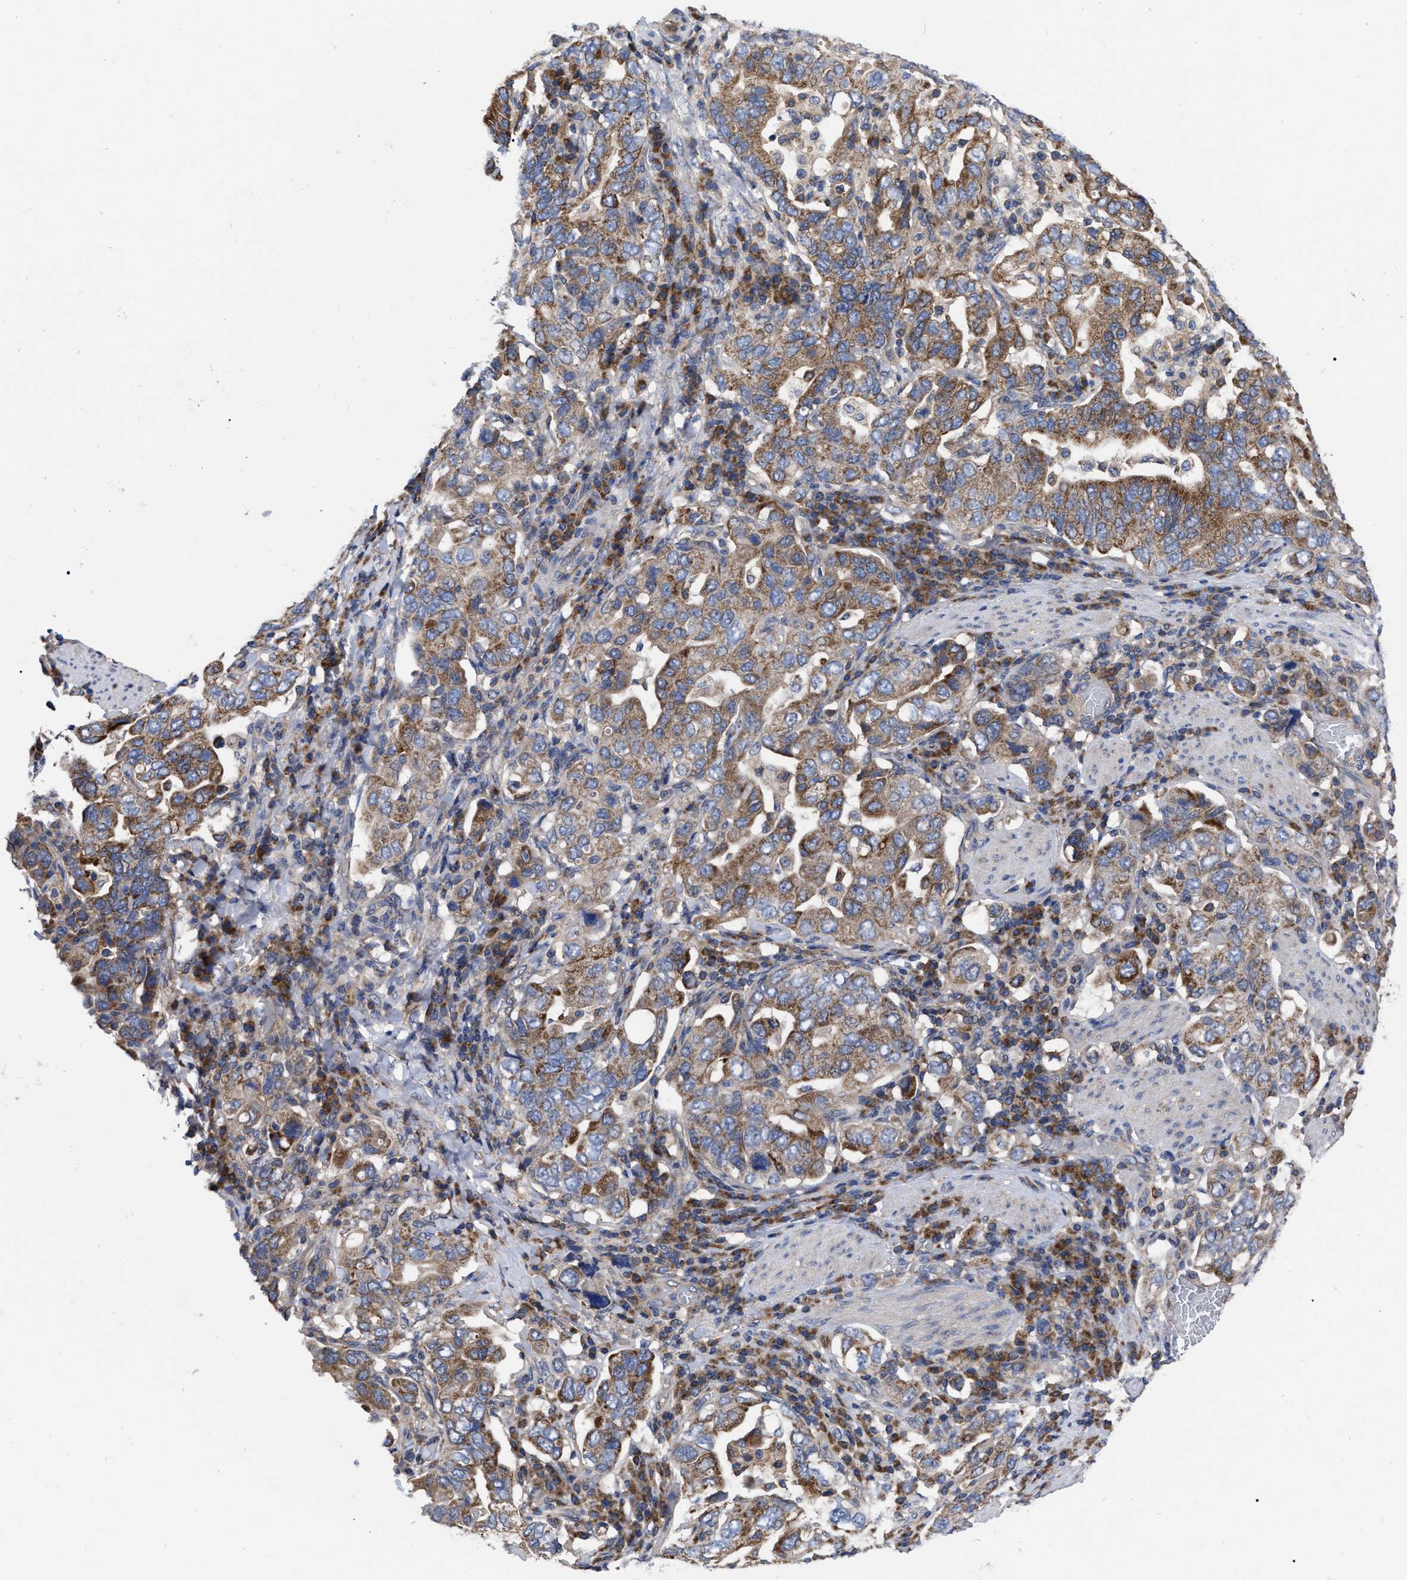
{"staining": {"intensity": "moderate", "quantity": ">75%", "location": "cytoplasmic/membranous"}, "tissue": "stomach cancer", "cell_type": "Tumor cells", "image_type": "cancer", "snomed": [{"axis": "morphology", "description": "Adenocarcinoma, NOS"}, {"axis": "topography", "description": "Stomach, upper"}], "caption": "Protein analysis of adenocarcinoma (stomach) tissue exhibits moderate cytoplasmic/membranous staining in approximately >75% of tumor cells.", "gene": "CDKN2C", "patient": {"sex": "male", "age": 62}}